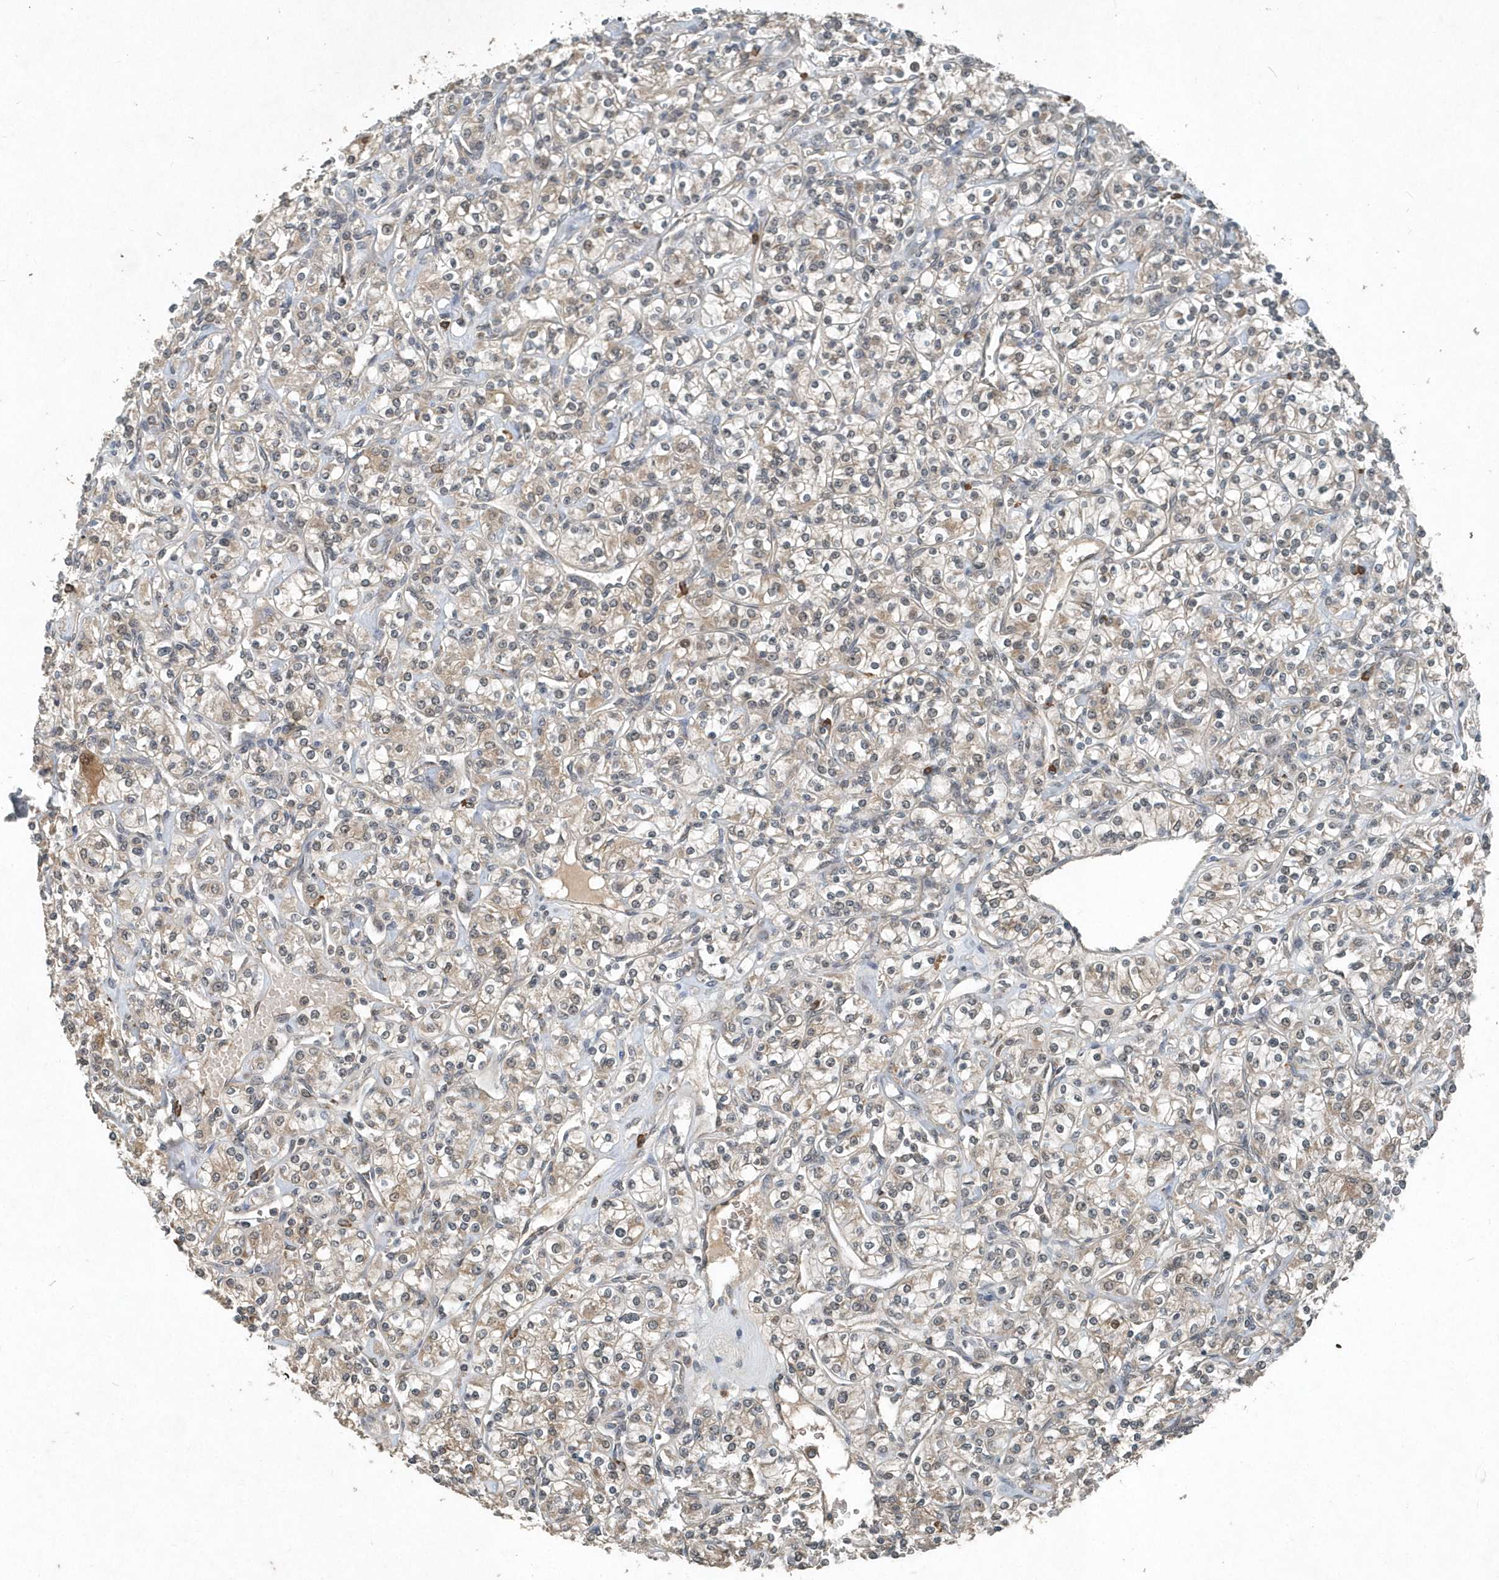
{"staining": {"intensity": "weak", "quantity": "<25%", "location": "cytoplasmic/membranous"}, "tissue": "renal cancer", "cell_type": "Tumor cells", "image_type": "cancer", "snomed": [{"axis": "morphology", "description": "Adenocarcinoma, NOS"}, {"axis": "topography", "description": "Kidney"}], "caption": "This is an immunohistochemistry photomicrograph of human adenocarcinoma (renal). There is no staining in tumor cells.", "gene": "SCFD2", "patient": {"sex": "male", "age": 77}}